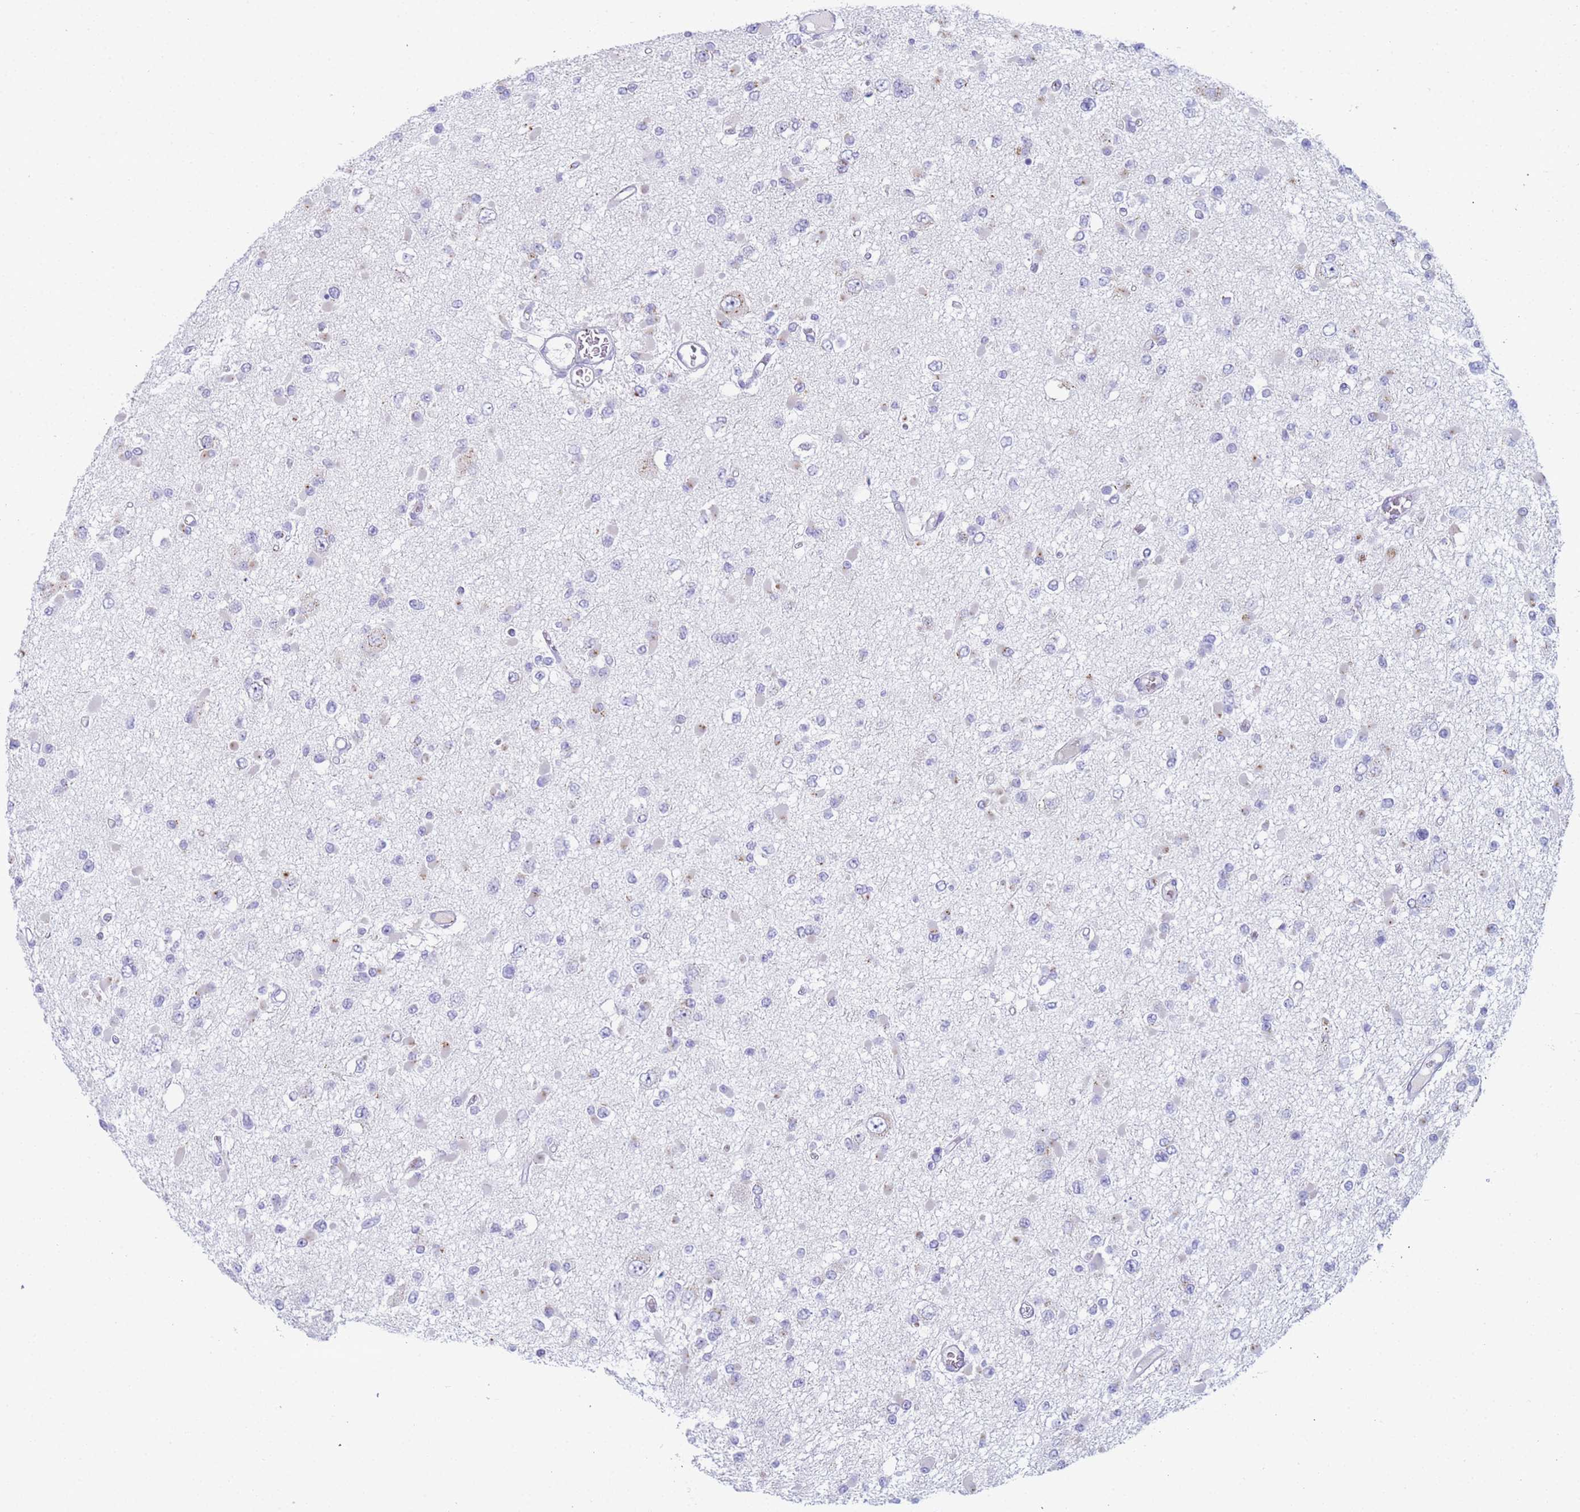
{"staining": {"intensity": "negative", "quantity": "none", "location": "none"}, "tissue": "glioma", "cell_type": "Tumor cells", "image_type": "cancer", "snomed": [{"axis": "morphology", "description": "Glioma, malignant, Low grade"}, {"axis": "topography", "description": "Brain"}], "caption": "There is no significant positivity in tumor cells of low-grade glioma (malignant).", "gene": "CR1", "patient": {"sex": "female", "age": 22}}